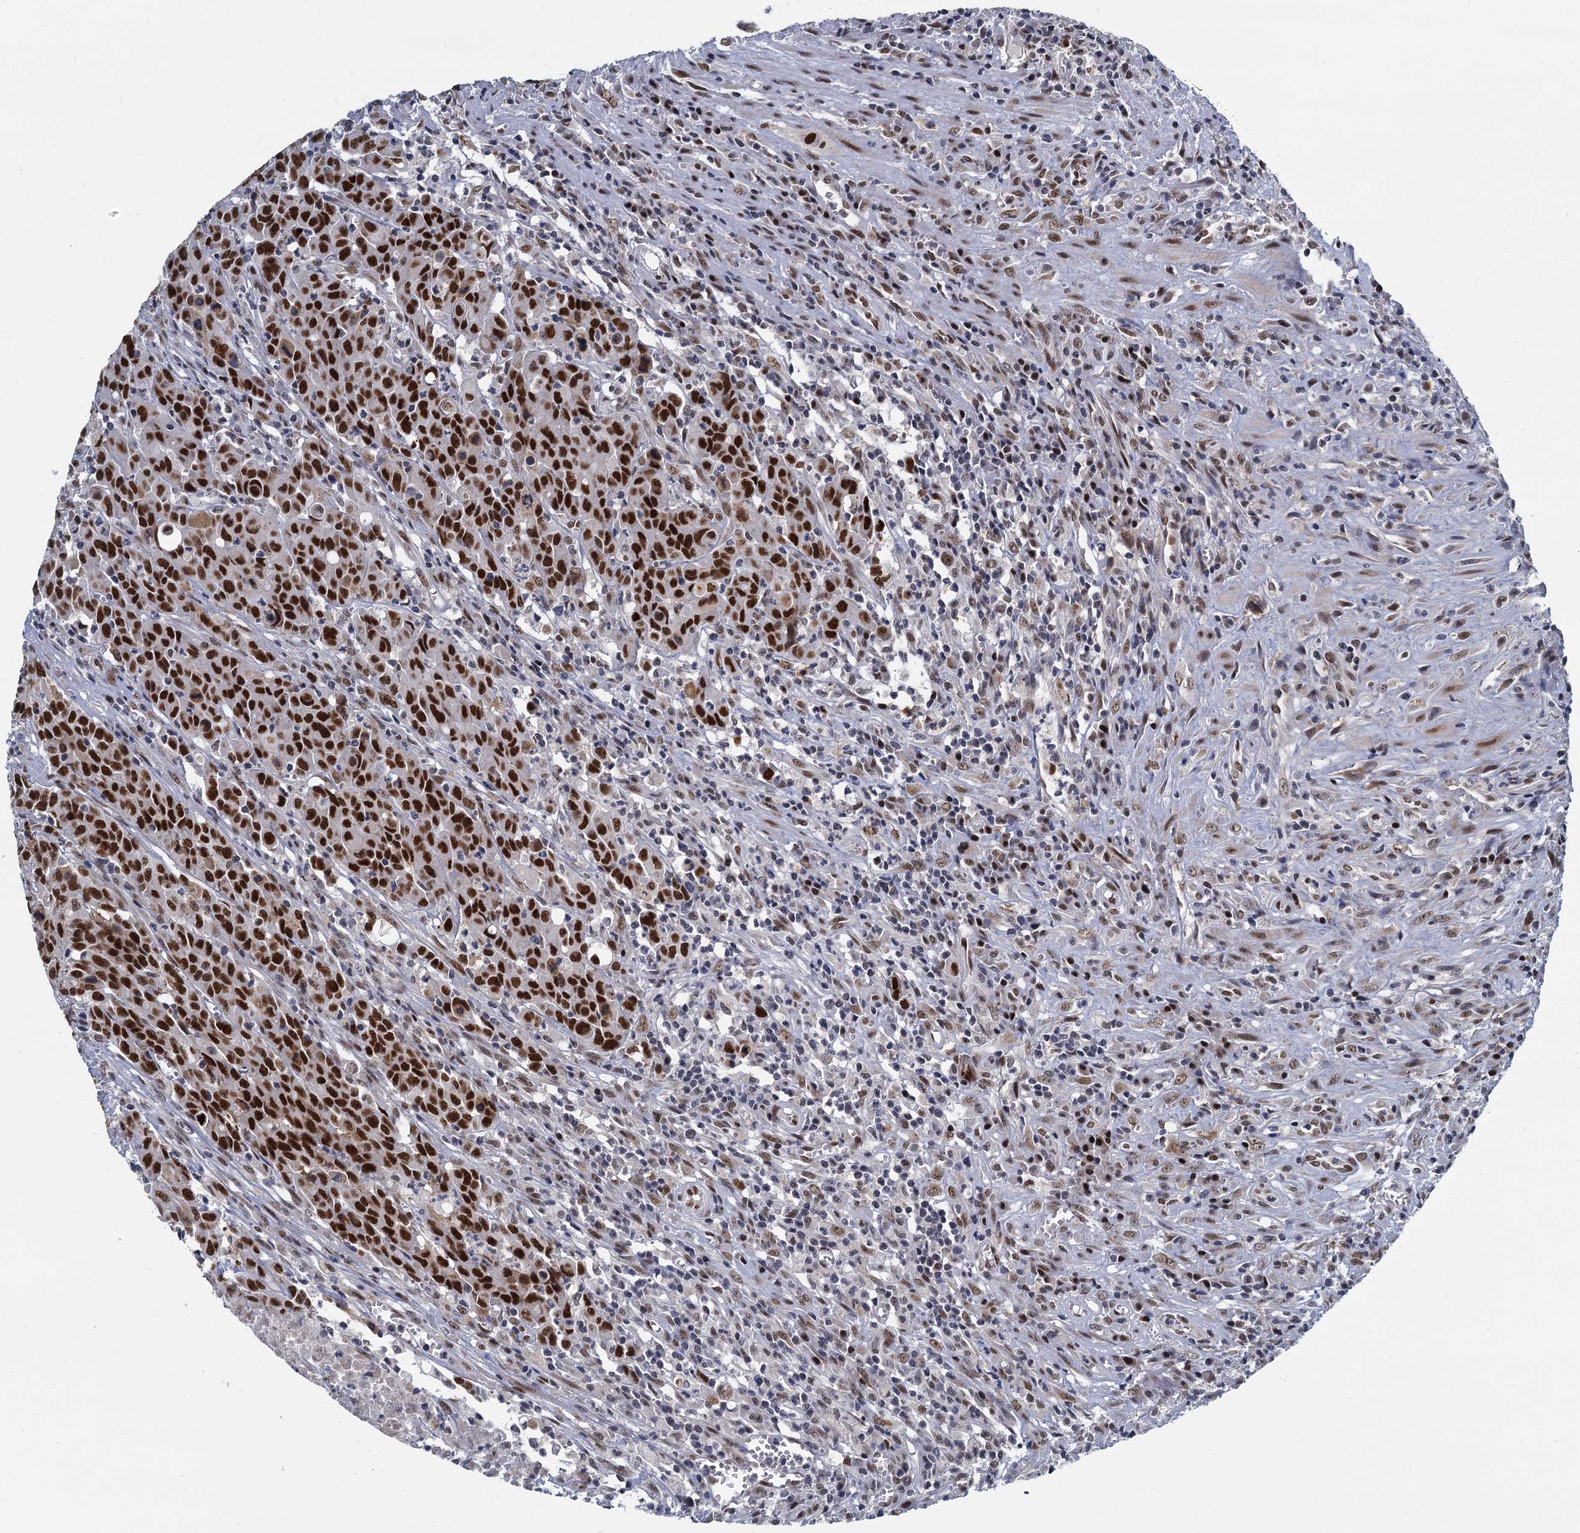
{"staining": {"intensity": "strong", "quantity": ">75%", "location": "nuclear"}, "tissue": "colorectal cancer", "cell_type": "Tumor cells", "image_type": "cancer", "snomed": [{"axis": "morphology", "description": "Adenocarcinoma, NOS"}, {"axis": "topography", "description": "Colon"}], "caption": "Immunohistochemistry (IHC) (DAB) staining of human colorectal cancer reveals strong nuclear protein staining in approximately >75% of tumor cells. (Brightfield microscopy of DAB IHC at high magnification).", "gene": "RPRD1A", "patient": {"sex": "male", "age": 62}}